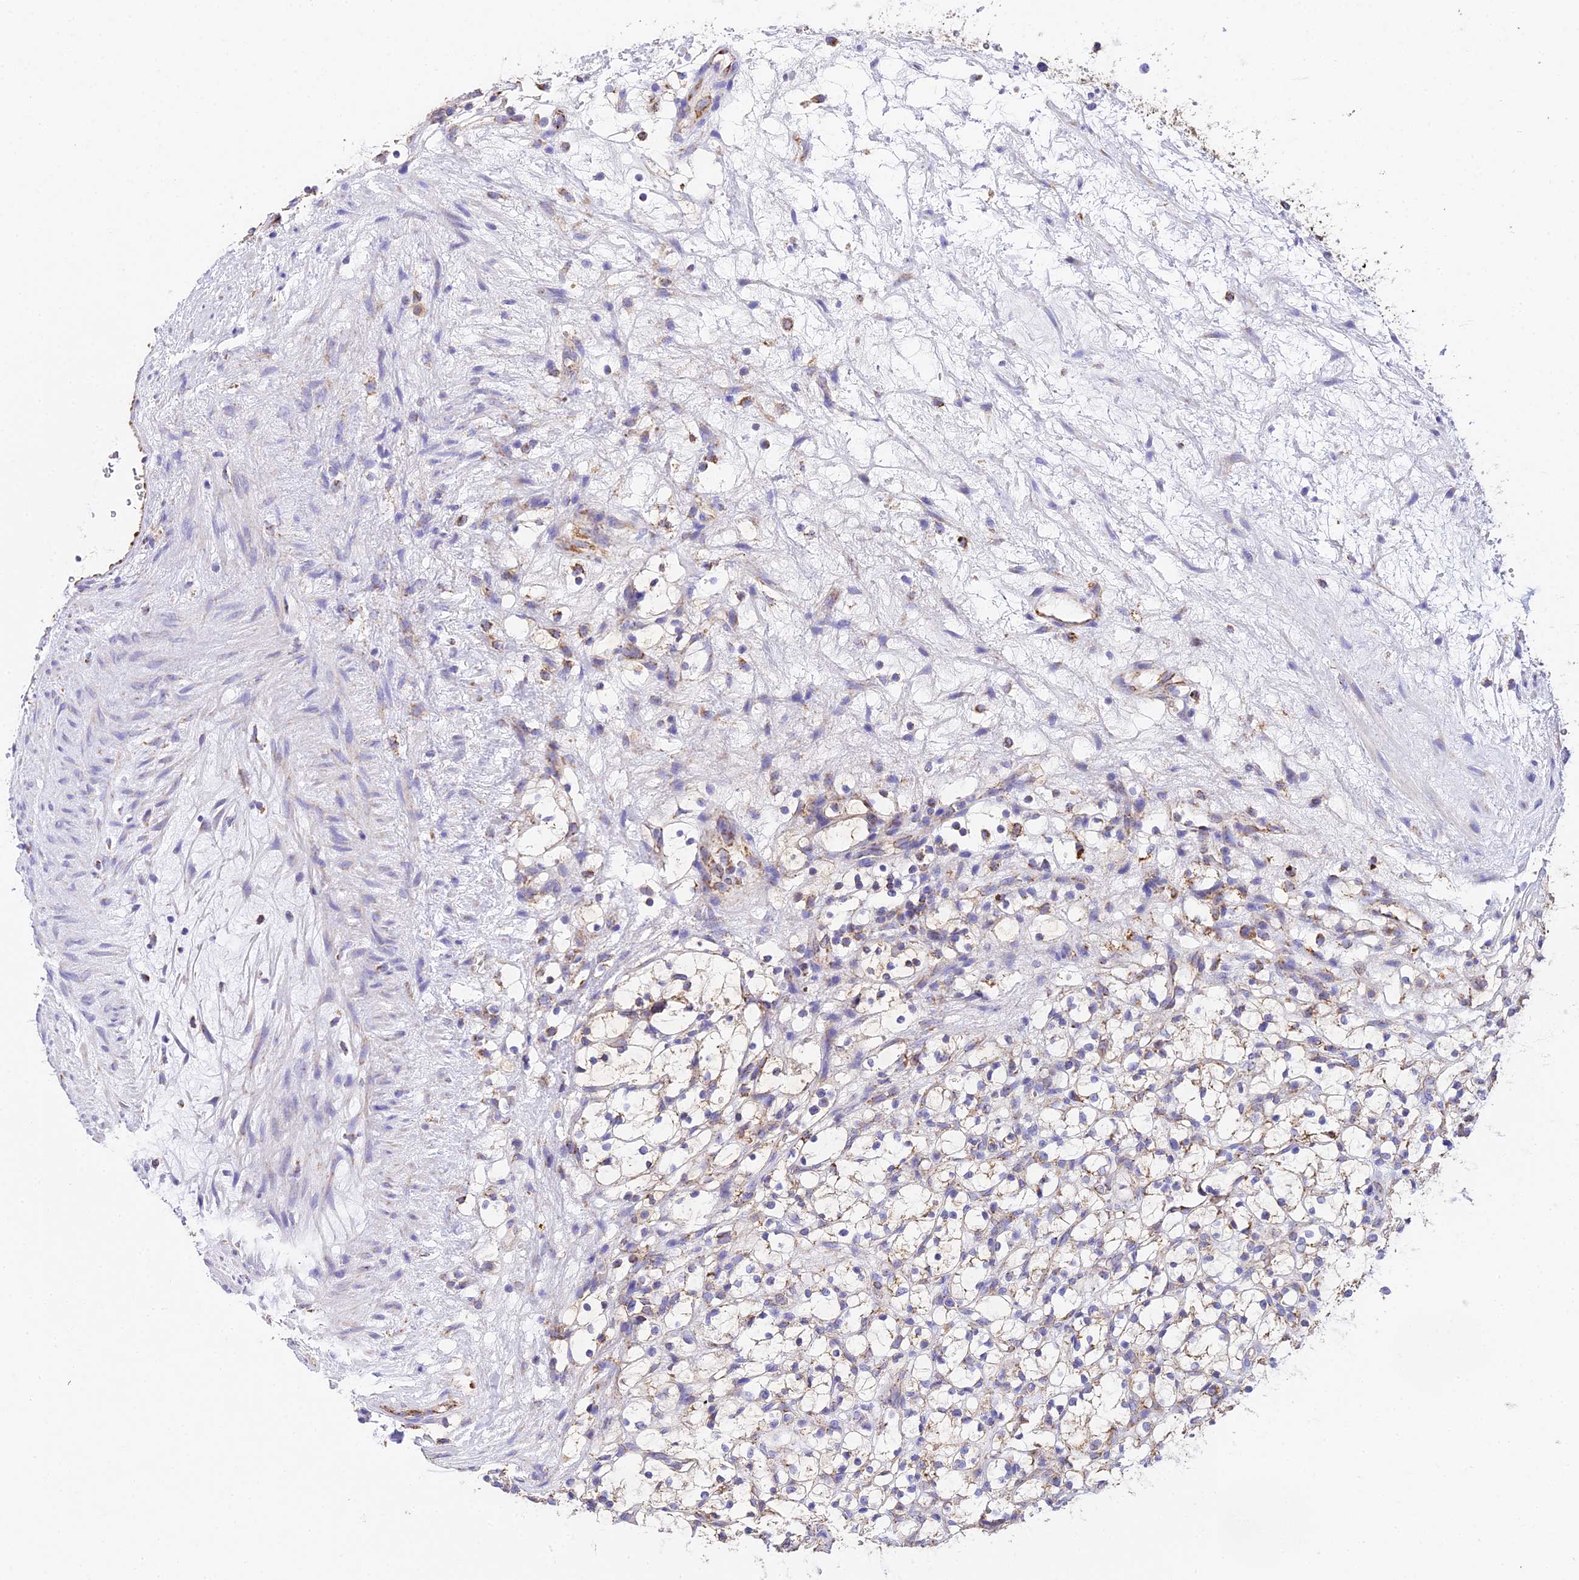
{"staining": {"intensity": "weak", "quantity": "<25%", "location": "cytoplasmic/membranous"}, "tissue": "renal cancer", "cell_type": "Tumor cells", "image_type": "cancer", "snomed": [{"axis": "morphology", "description": "Adenocarcinoma, NOS"}, {"axis": "topography", "description": "Kidney"}], "caption": "Immunohistochemistry (IHC) of renal cancer (adenocarcinoma) shows no positivity in tumor cells.", "gene": "OCIAD1", "patient": {"sex": "female", "age": 69}}